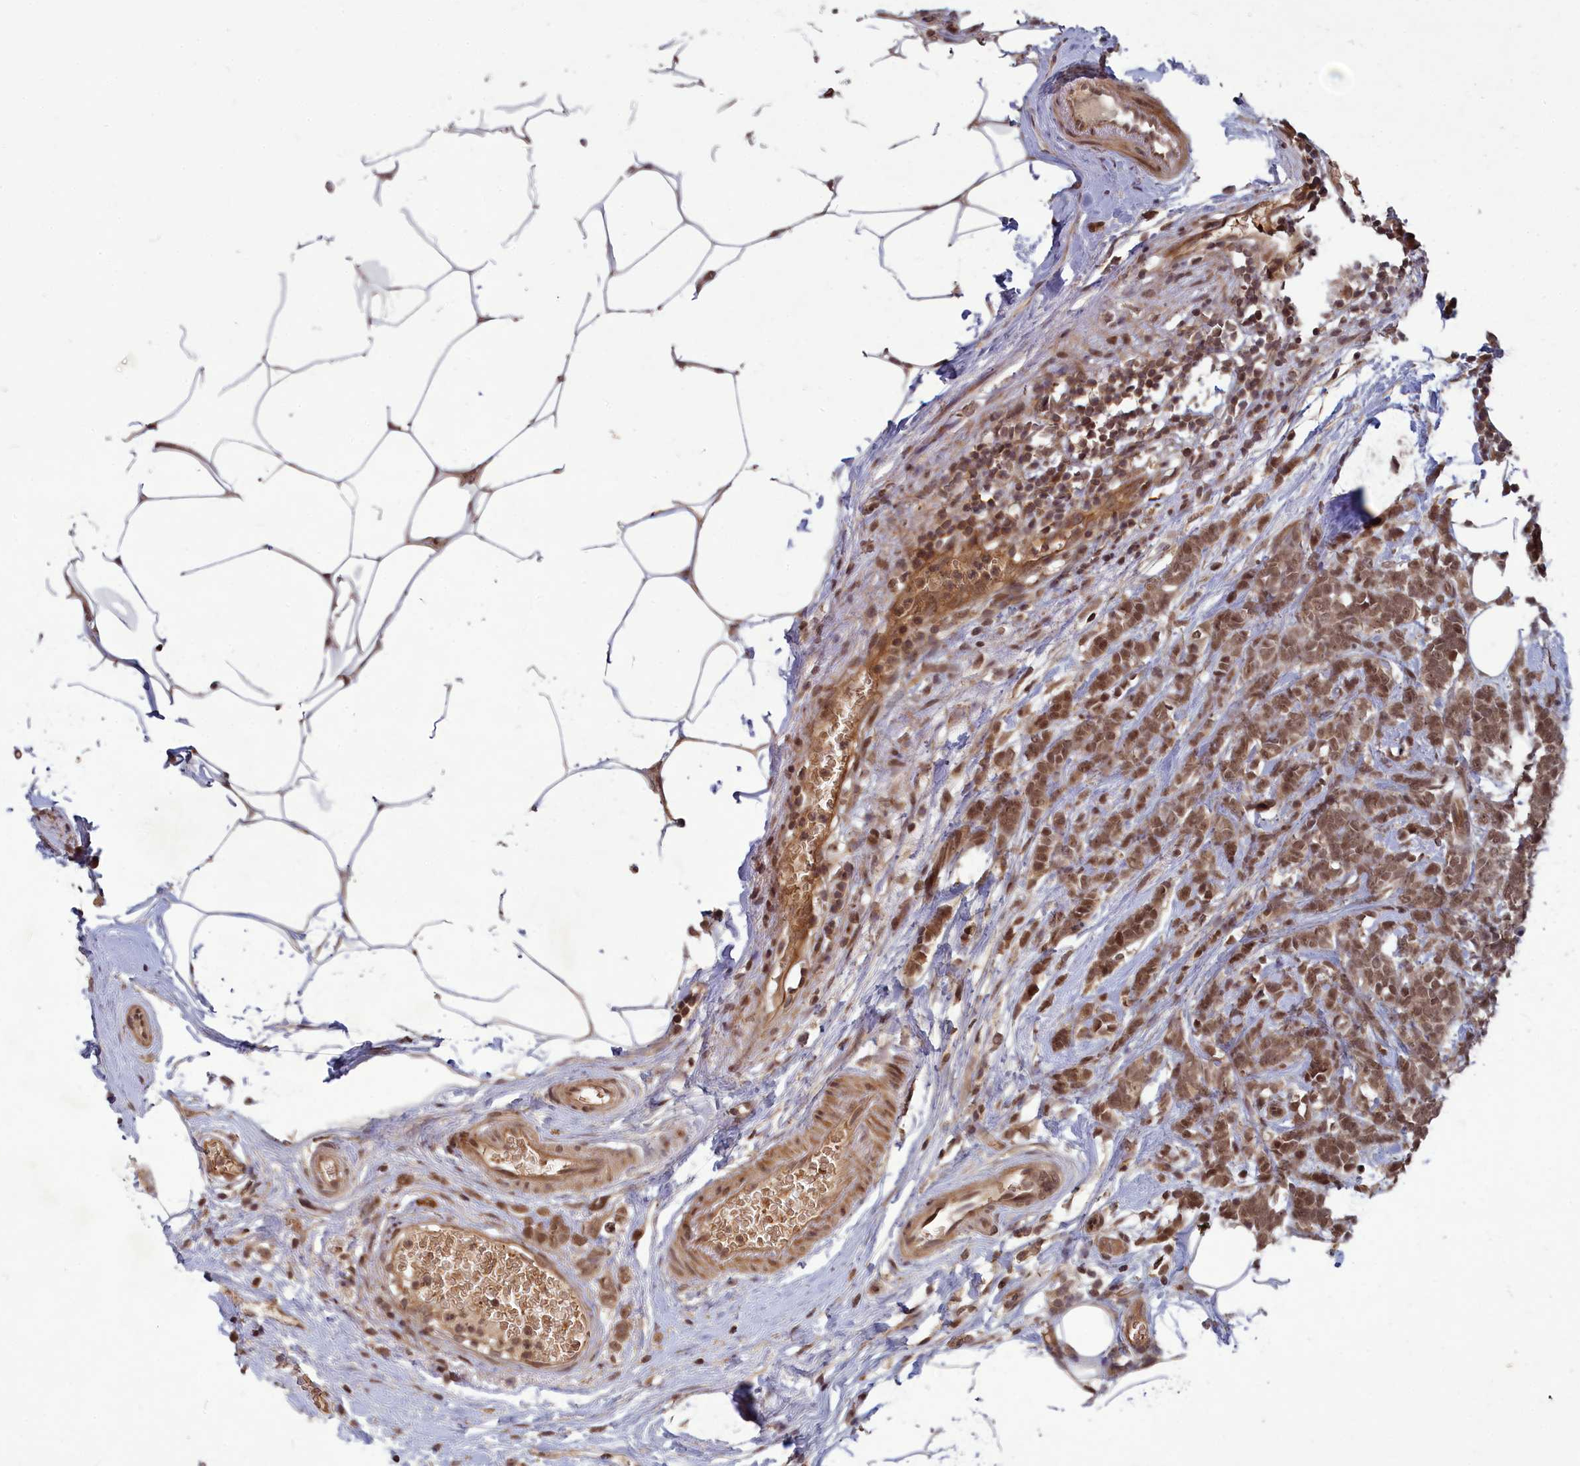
{"staining": {"intensity": "moderate", "quantity": ">75%", "location": "cytoplasmic/membranous,nuclear"}, "tissue": "breast cancer", "cell_type": "Tumor cells", "image_type": "cancer", "snomed": [{"axis": "morphology", "description": "Lobular carcinoma"}, {"axis": "topography", "description": "Breast"}], "caption": "Immunohistochemical staining of lobular carcinoma (breast) displays moderate cytoplasmic/membranous and nuclear protein staining in approximately >75% of tumor cells.", "gene": "SRMS", "patient": {"sex": "female", "age": 58}}